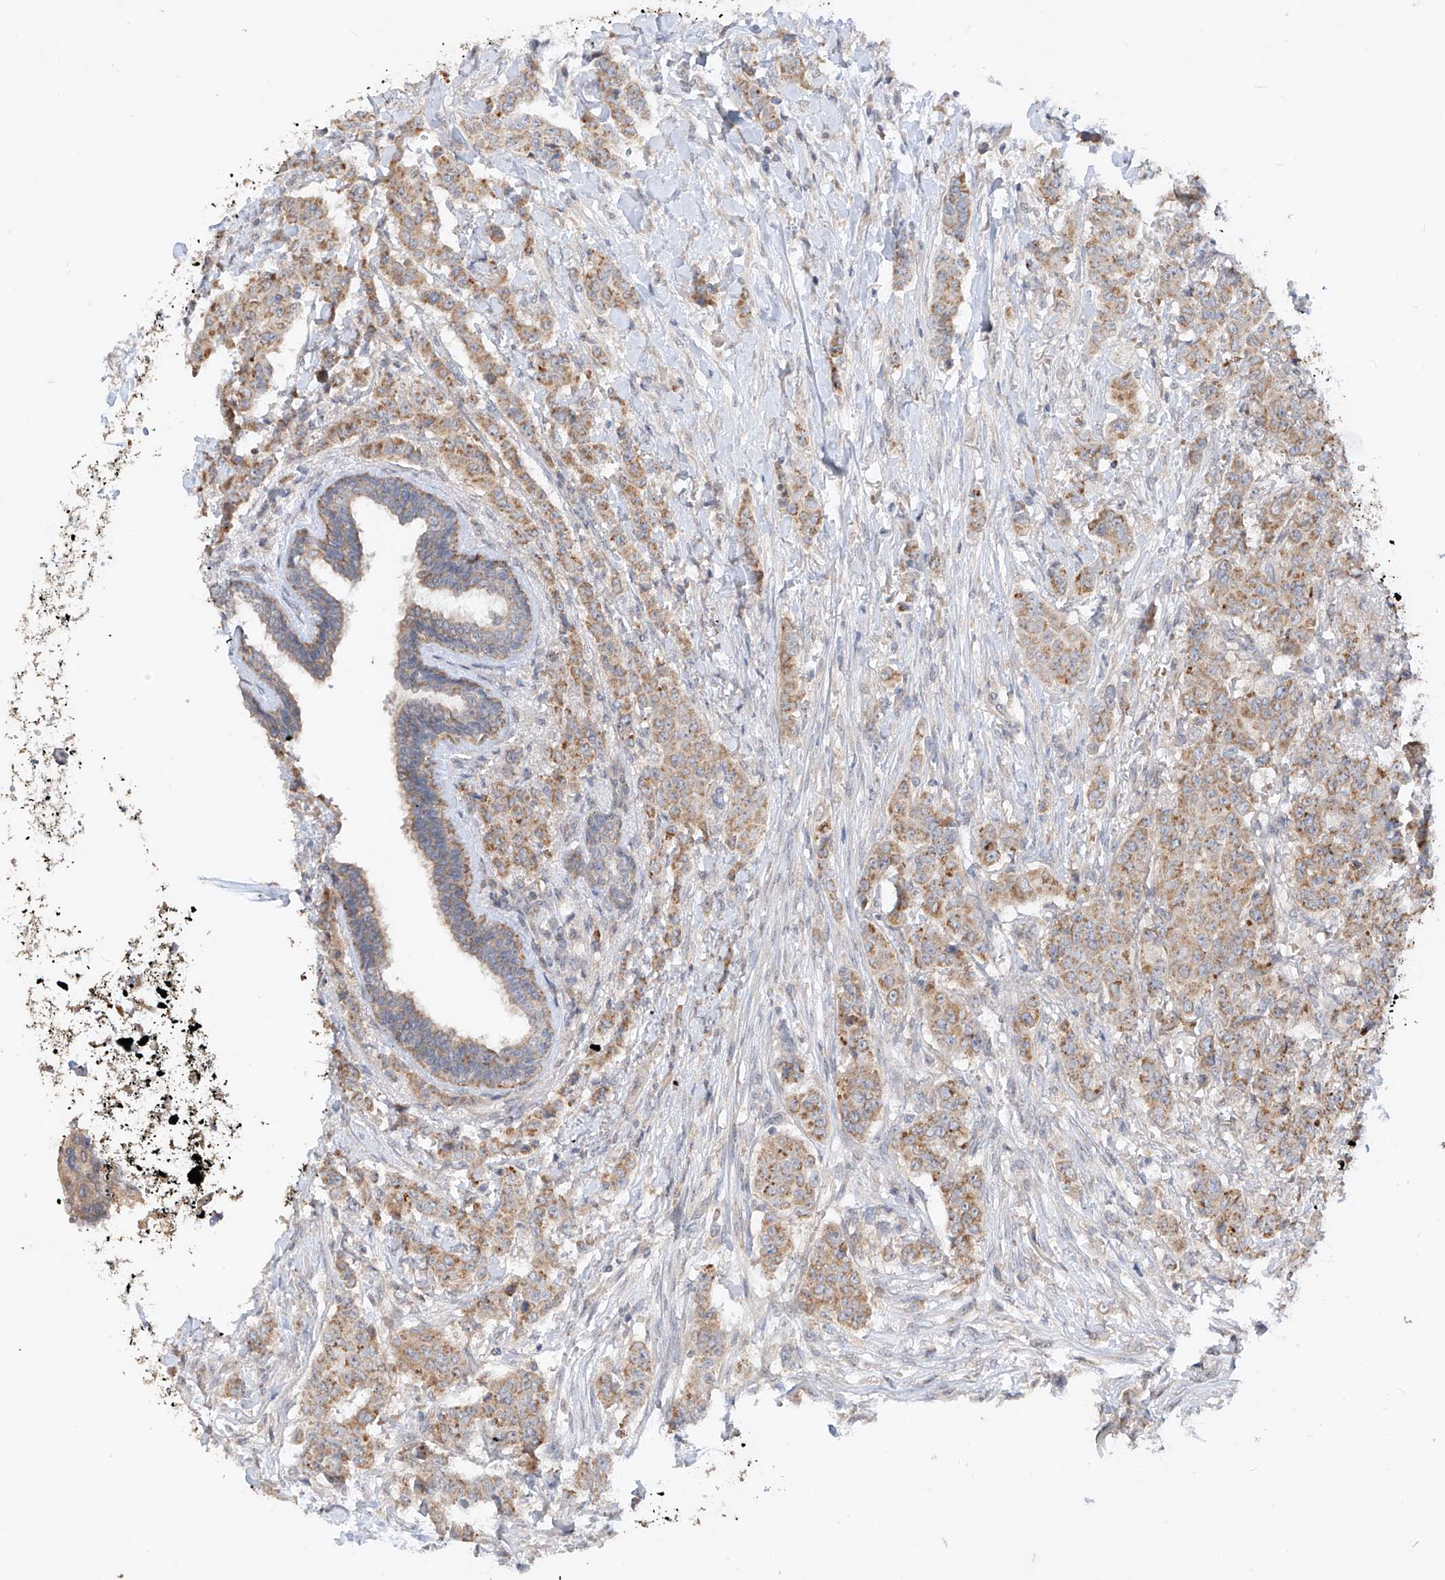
{"staining": {"intensity": "moderate", "quantity": ">75%", "location": "cytoplasmic/membranous"}, "tissue": "breast cancer", "cell_type": "Tumor cells", "image_type": "cancer", "snomed": [{"axis": "morphology", "description": "Duct carcinoma"}, {"axis": "topography", "description": "Breast"}], "caption": "Breast cancer (infiltrating ductal carcinoma) stained with DAB IHC reveals medium levels of moderate cytoplasmic/membranous expression in about >75% of tumor cells. (Brightfield microscopy of DAB IHC at high magnification).", "gene": "MTUS2", "patient": {"sex": "female", "age": 40}}